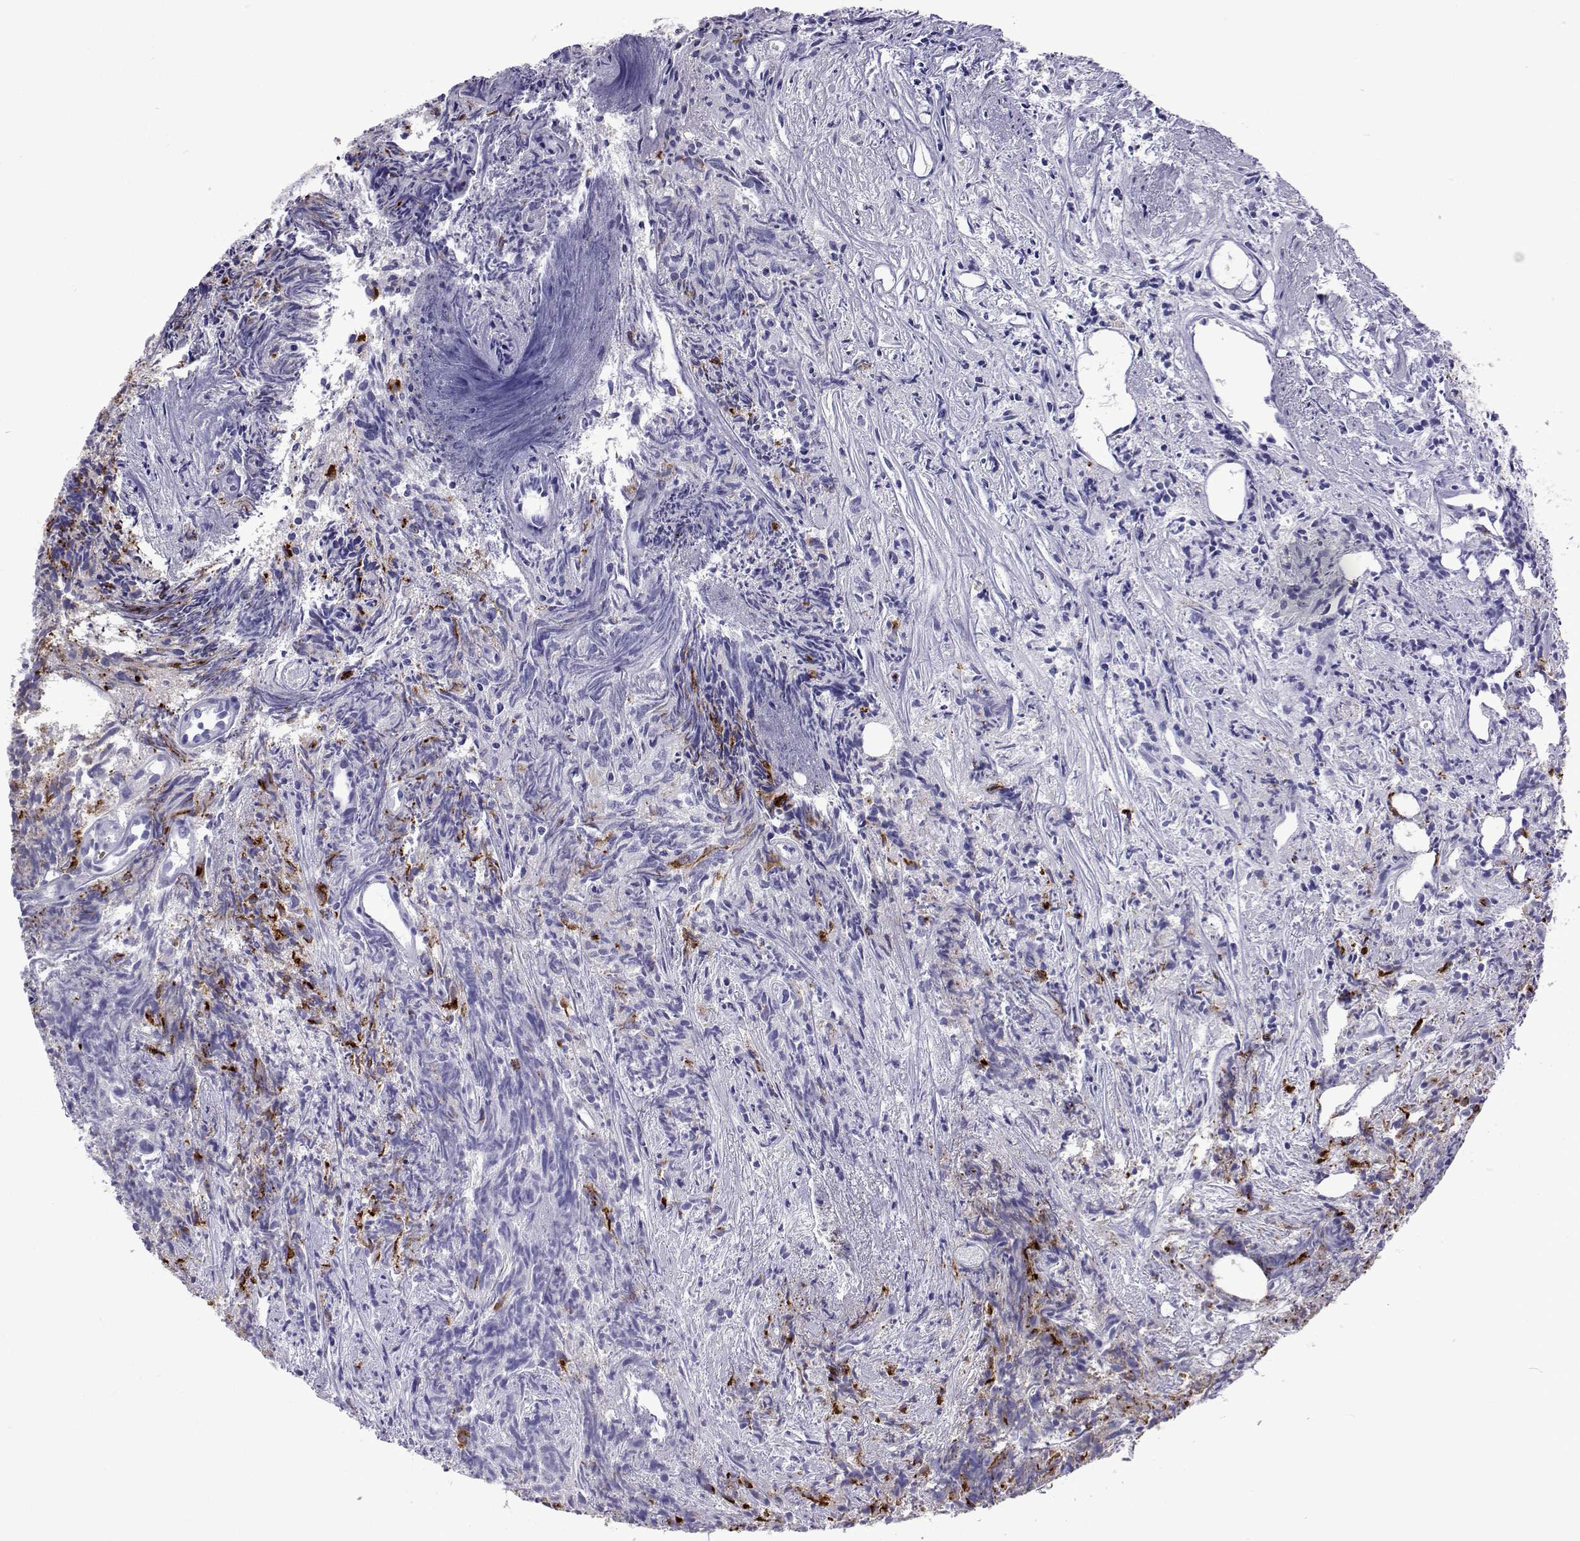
{"staining": {"intensity": "moderate", "quantity": "<25%", "location": "cytoplasmic/membranous"}, "tissue": "prostate cancer", "cell_type": "Tumor cells", "image_type": "cancer", "snomed": [{"axis": "morphology", "description": "Adenocarcinoma, High grade"}, {"axis": "topography", "description": "Prostate"}], "caption": "Prostate adenocarcinoma (high-grade) stained with a brown dye exhibits moderate cytoplasmic/membranous positive positivity in about <25% of tumor cells.", "gene": "UMODL1", "patient": {"sex": "male", "age": 58}}